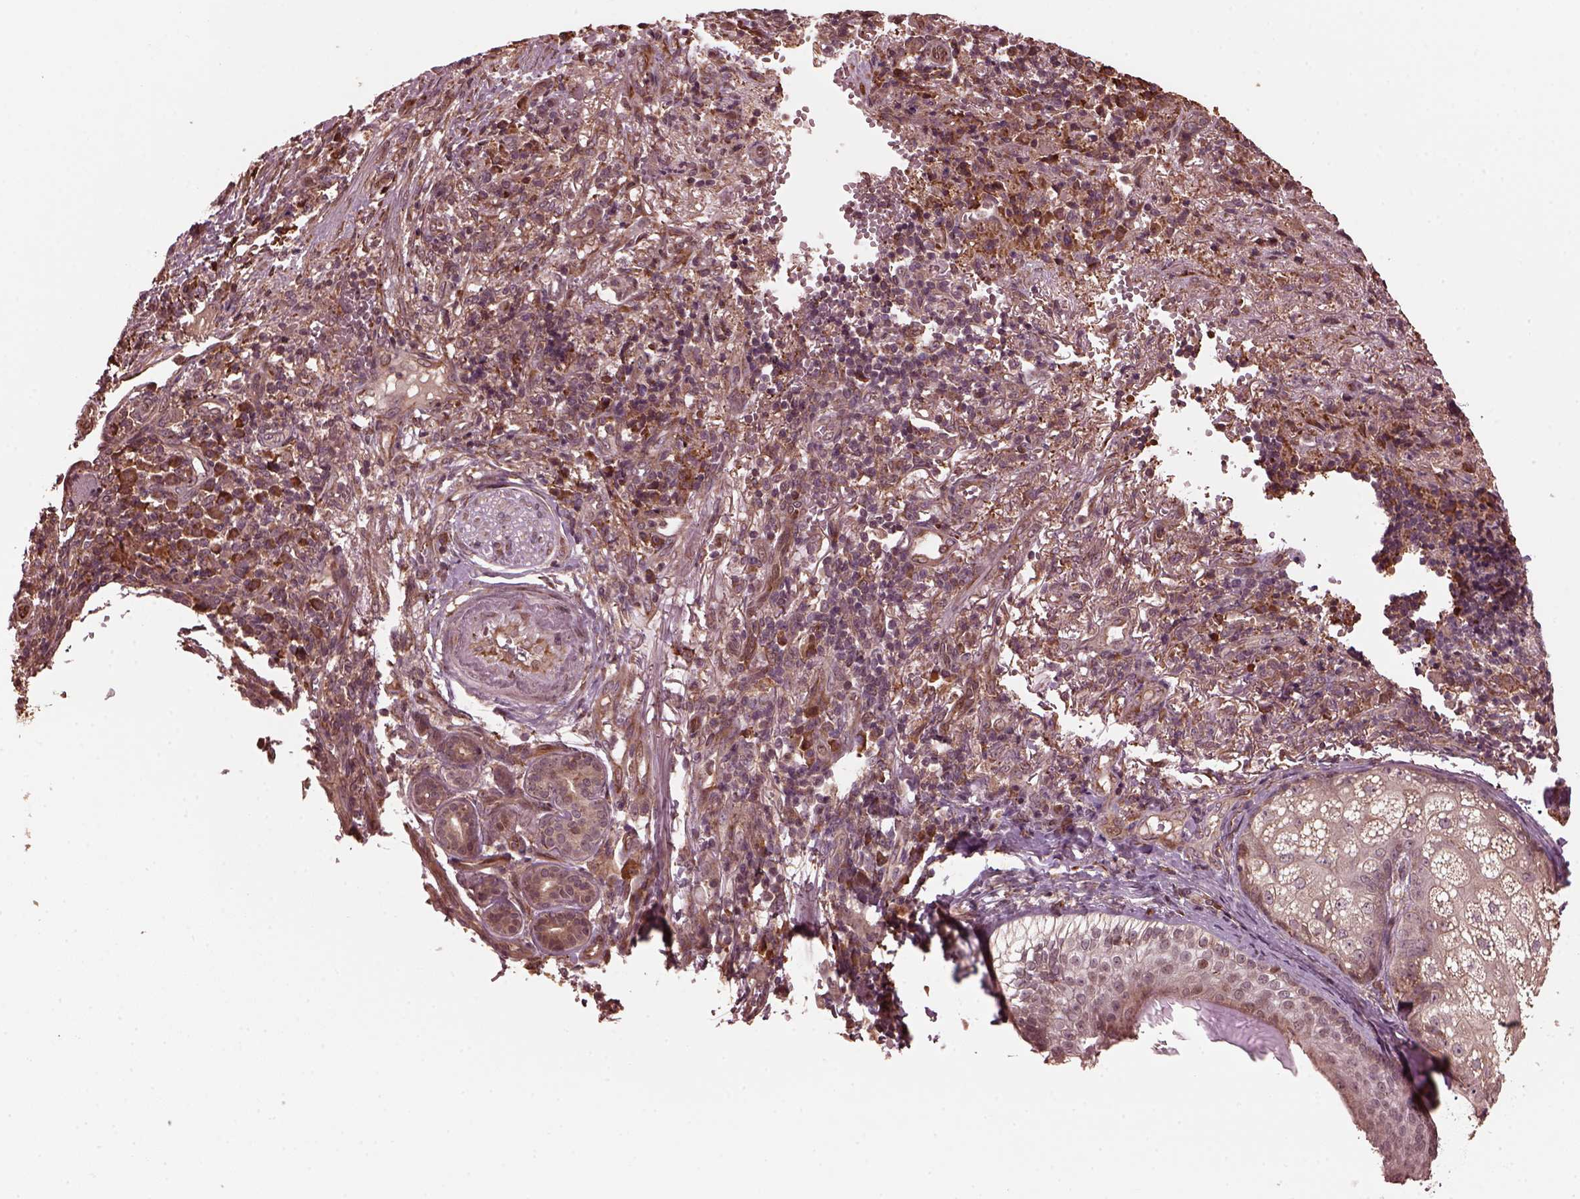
{"staining": {"intensity": "negative", "quantity": "none", "location": "none"}, "tissue": "skin cancer", "cell_type": "Tumor cells", "image_type": "cancer", "snomed": [{"axis": "morphology", "description": "Basal cell carcinoma"}, {"axis": "topography", "description": "Skin"}], "caption": "This is an IHC histopathology image of basal cell carcinoma (skin). There is no staining in tumor cells.", "gene": "ZNF292", "patient": {"sex": "female", "age": 69}}